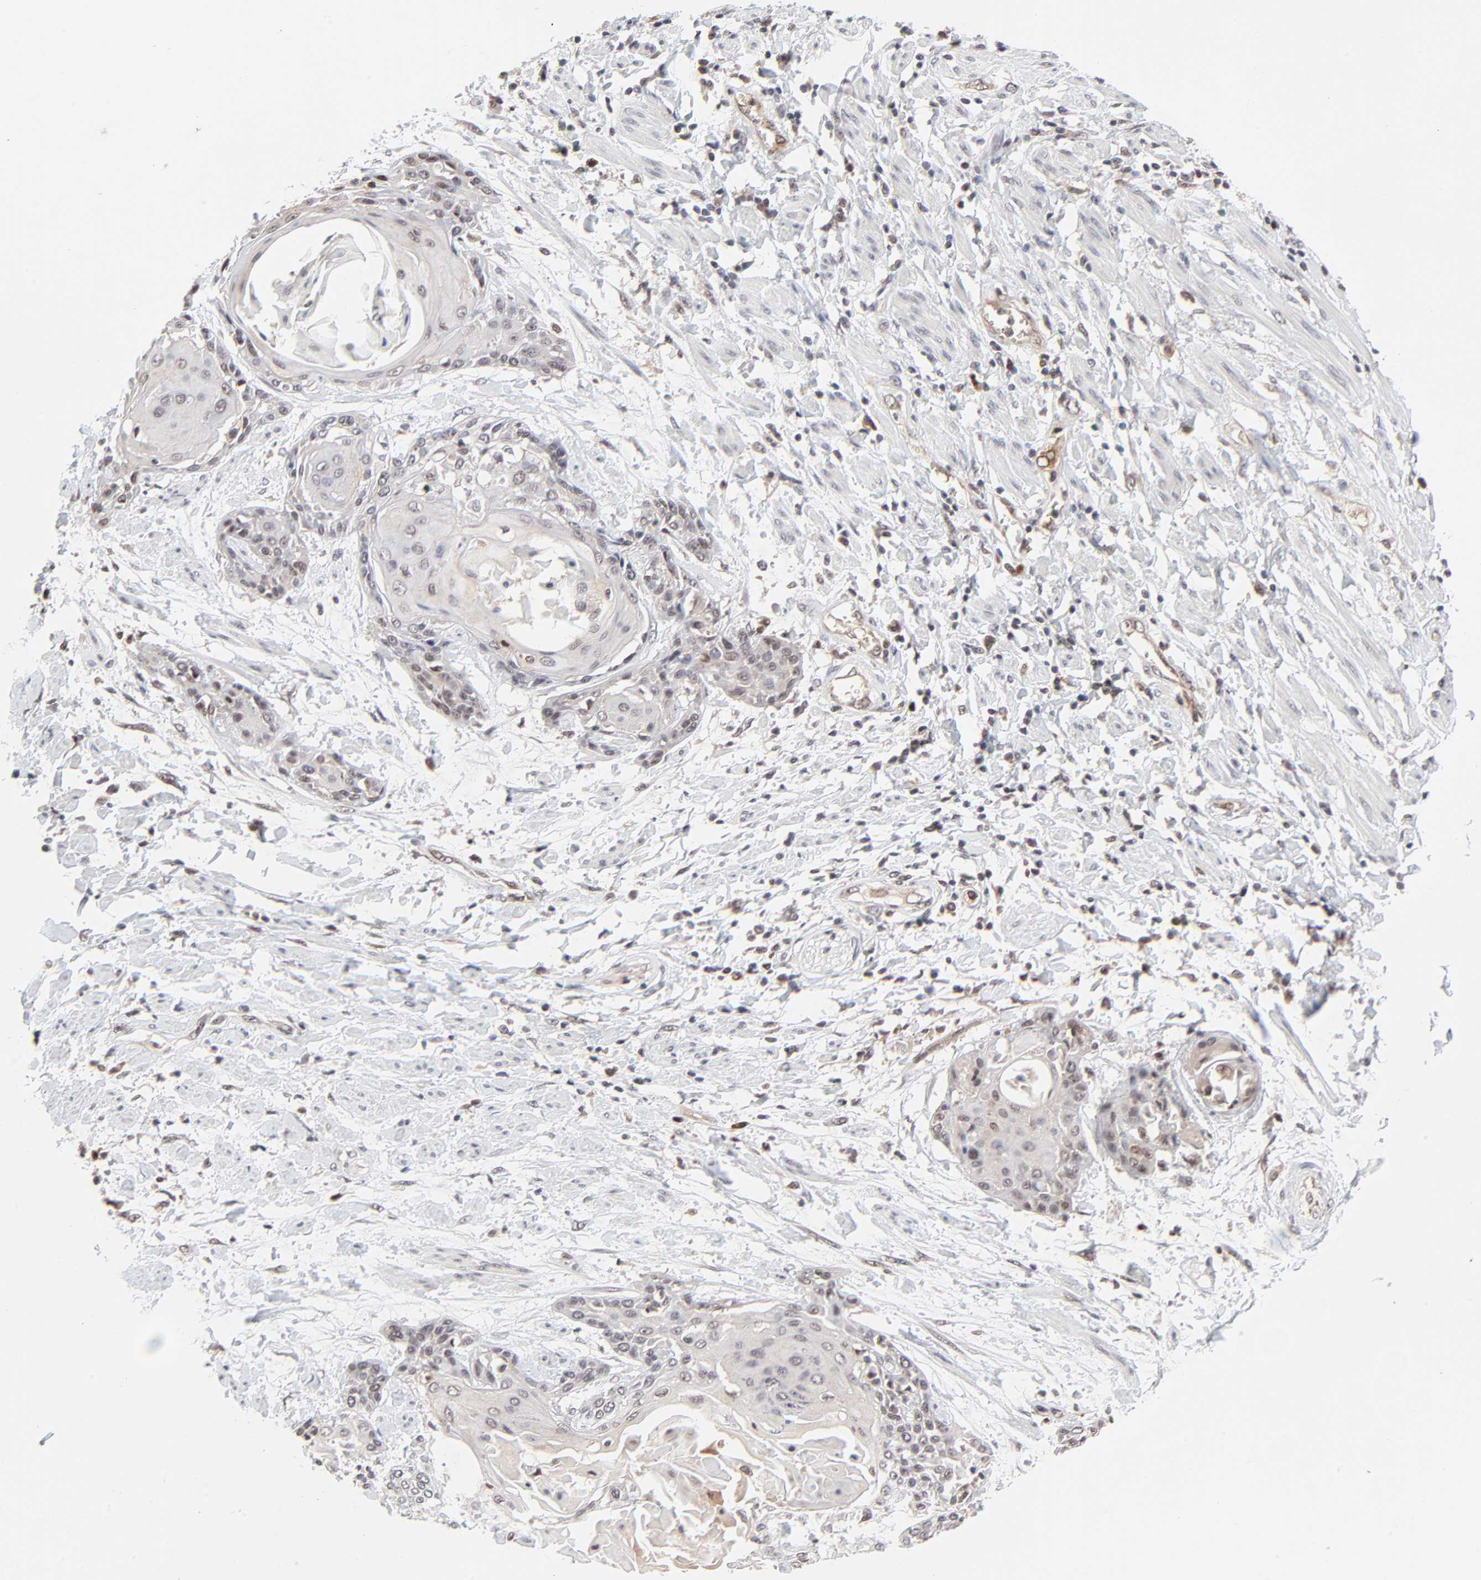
{"staining": {"intensity": "weak", "quantity": "<25%", "location": "cytoplasmic/membranous"}, "tissue": "cervical cancer", "cell_type": "Tumor cells", "image_type": "cancer", "snomed": [{"axis": "morphology", "description": "Squamous cell carcinoma, NOS"}, {"axis": "topography", "description": "Cervix"}], "caption": "An image of human cervical cancer (squamous cell carcinoma) is negative for staining in tumor cells. (Immunohistochemistry (ihc), brightfield microscopy, high magnification).", "gene": "CASP10", "patient": {"sex": "female", "age": 57}}